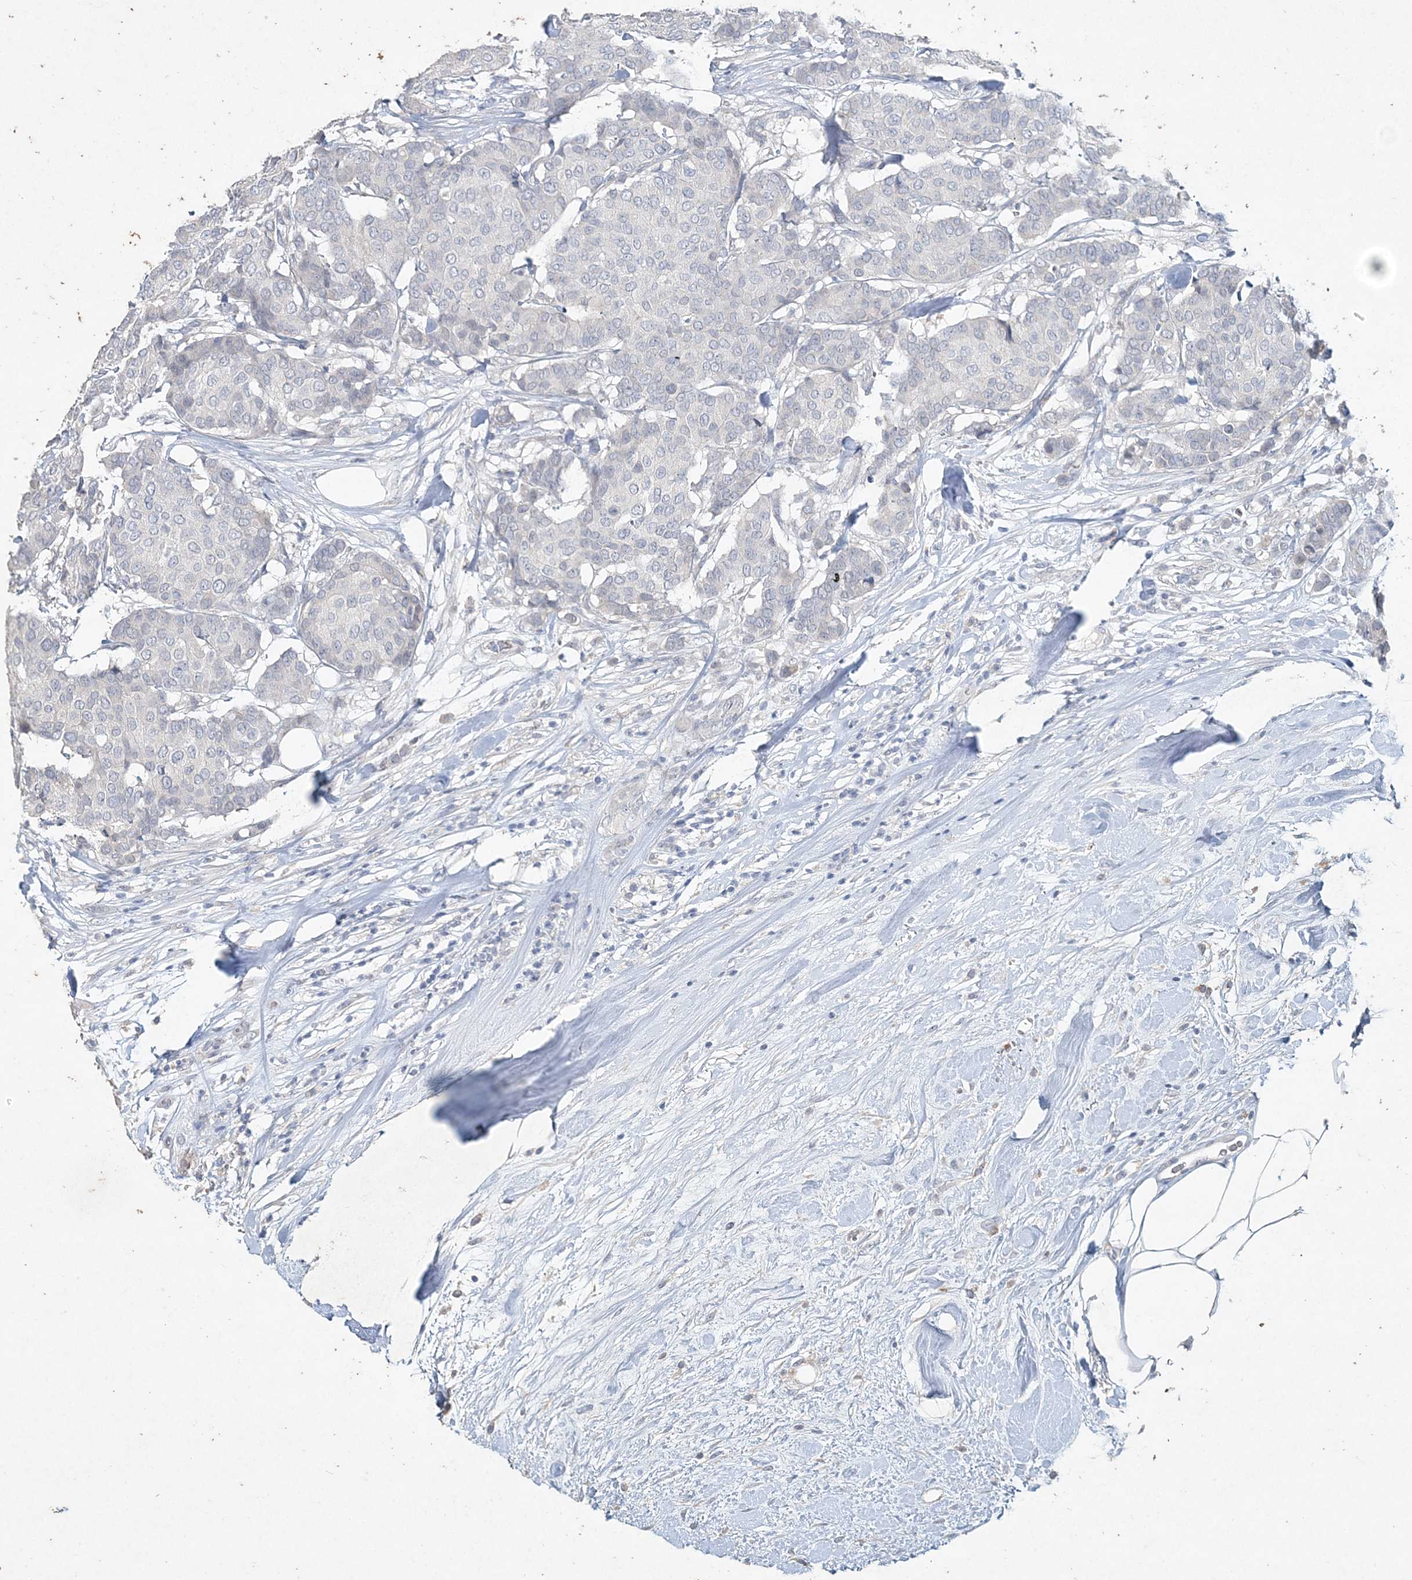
{"staining": {"intensity": "negative", "quantity": "none", "location": "none"}, "tissue": "breast cancer", "cell_type": "Tumor cells", "image_type": "cancer", "snomed": [{"axis": "morphology", "description": "Duct carcinoma"}, {"axis": "topography", "description": "Breast"}], "caption": "Micrograph shows no significant protein expression in tumor cells of breast cancer. The staining was performed using DAB to visualize the protein expression in brown, while the nuclei were stained in blue with hematoxylin (Magnification: 20x).", "gene": "DNAH5", "patient": {"sex": "female", "age": 75}}